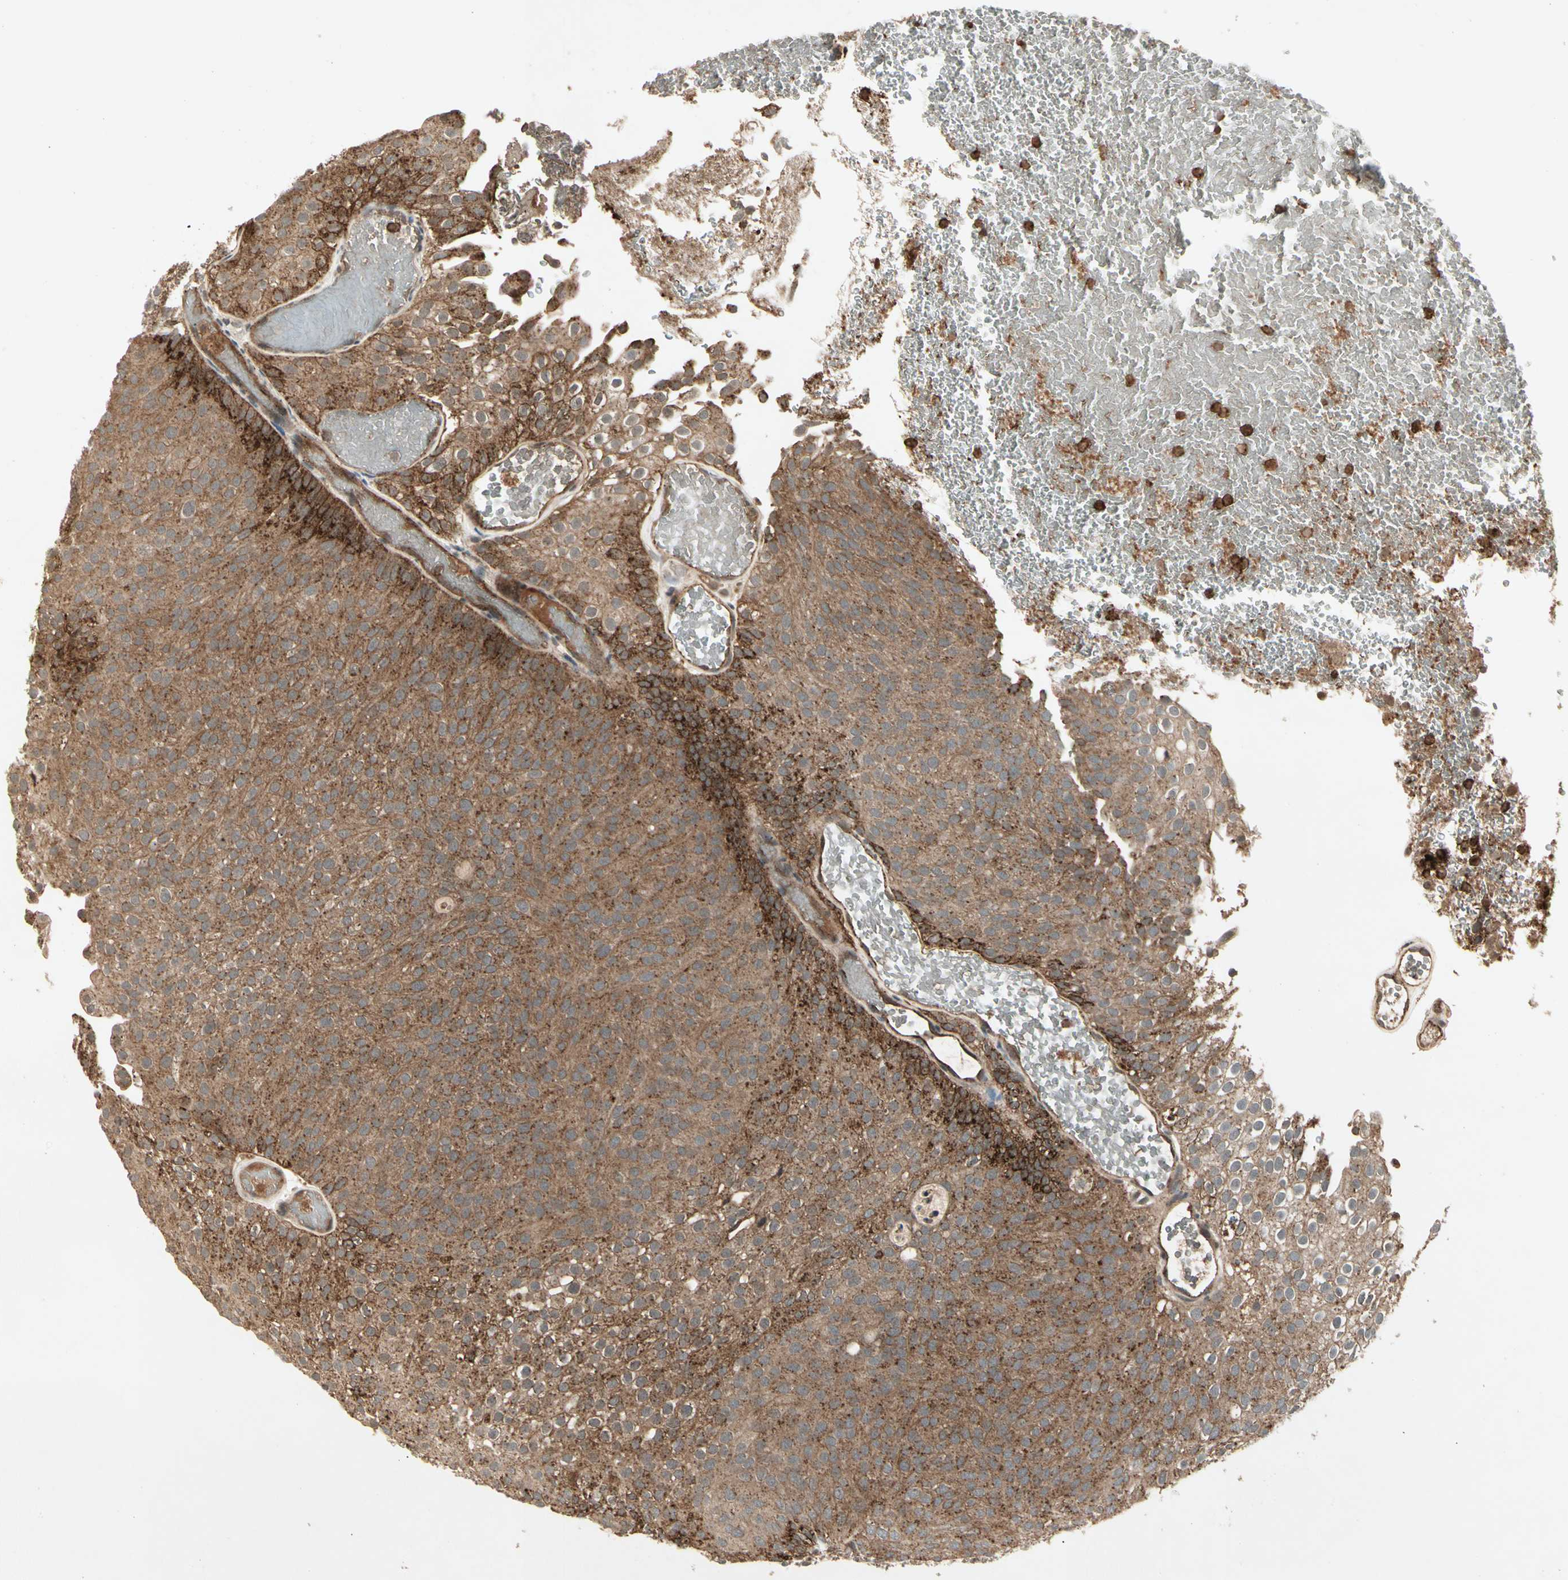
{"staining": {"intensity": "strong", "quantity": ">75%", "location": "cytoplasmic/membranous"}, "tissue": "urothelial cancer", "cell_type": "Tumor cells", "image_type": "cancer", "snomed": [{"axis": "morphology", "description": "Urothelial carcinoma, Low grade"}, {"axis": "topography", "description": "Urinary bladder"}], "caption": "Approximately >75% of tumor cells in human urothelial cancer reveal strong cytoplasmic/membranous protein positivity as visualized by brown immunohistochemical staining.", "gene": "FLOT1", "patient": {"sex": "male", "age": 78}}